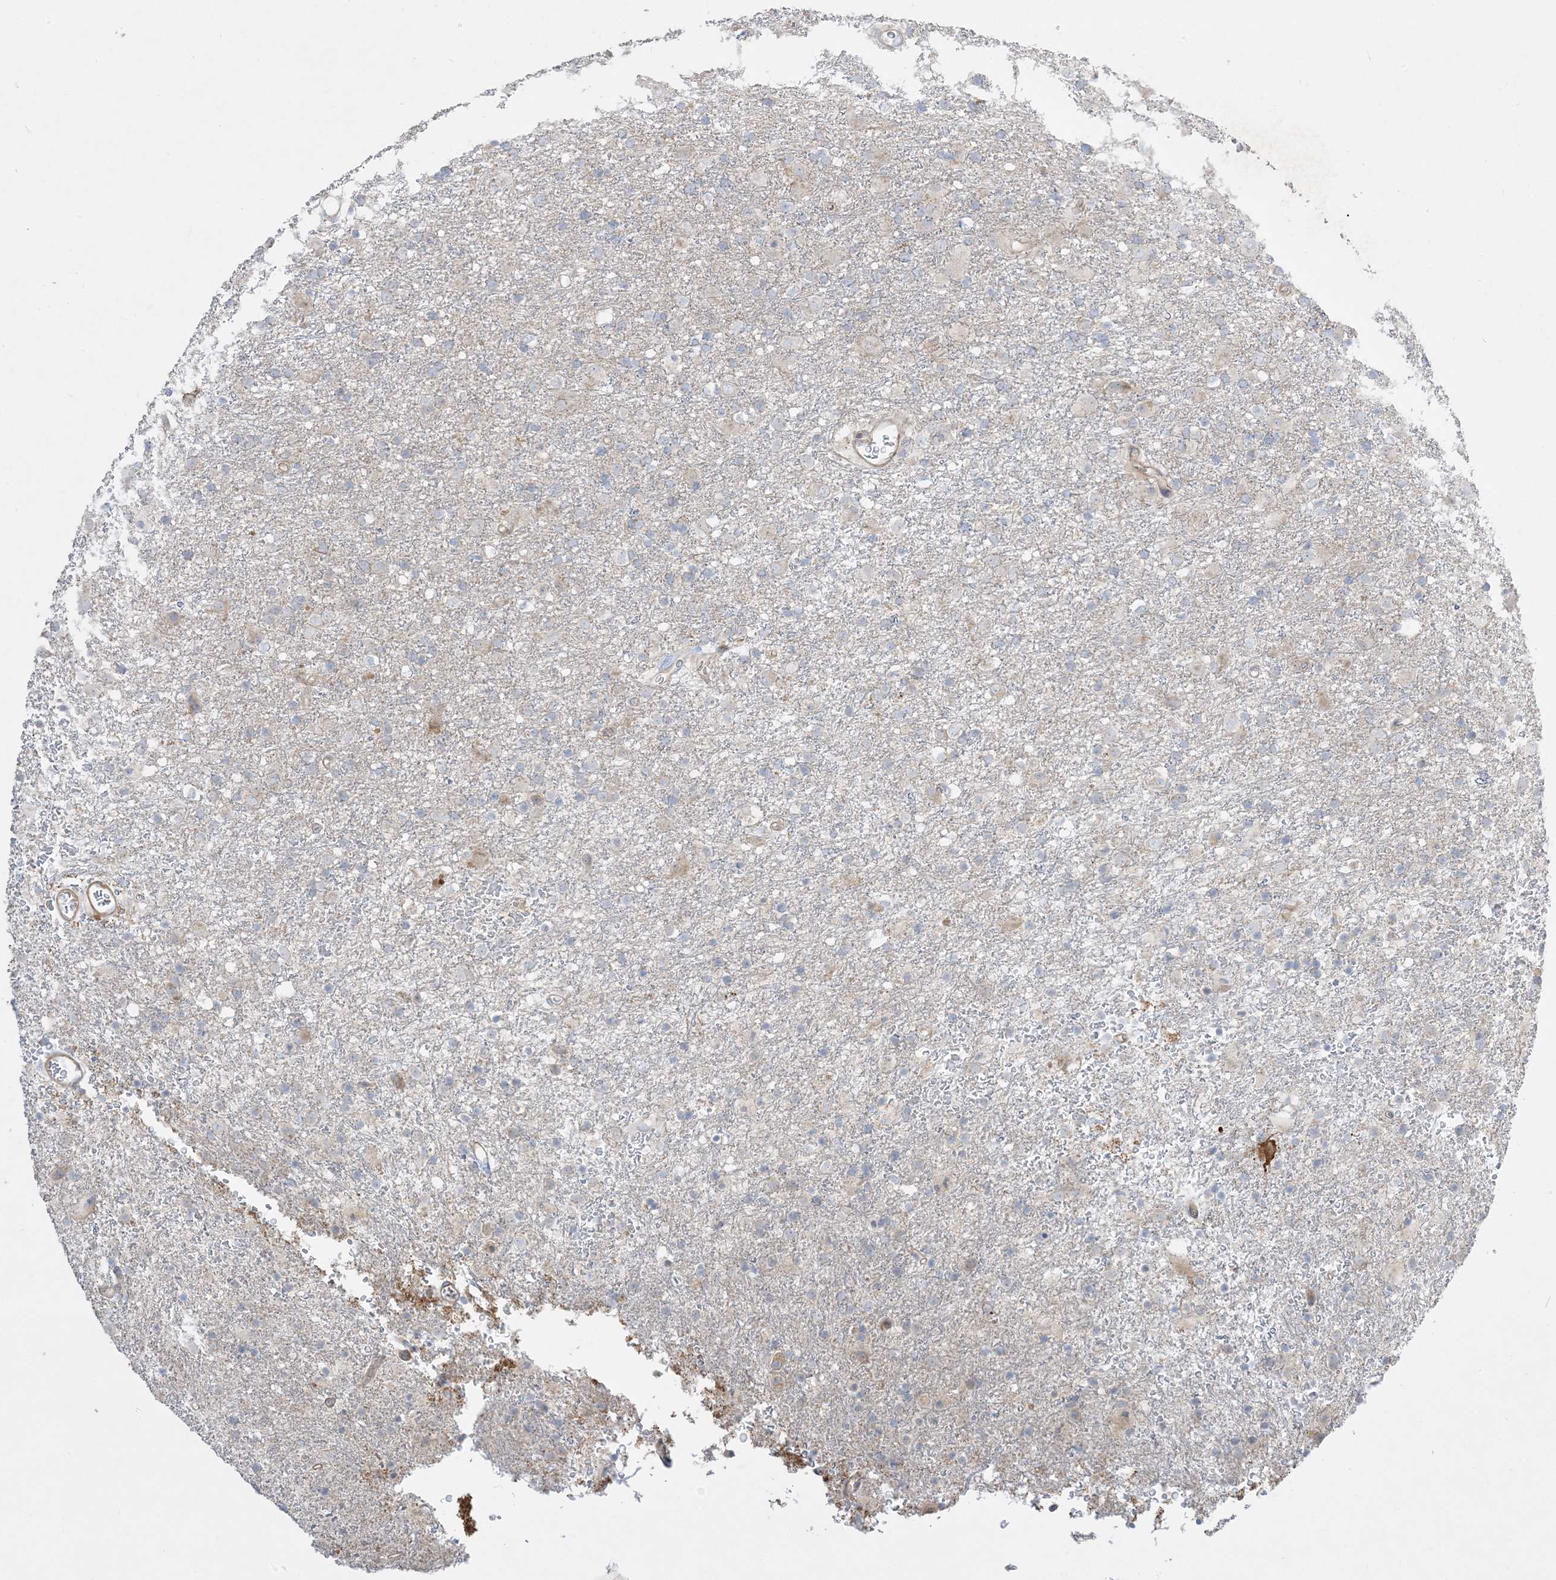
{"staining": {"intensity": "negative", "quantity": "none", "location": "none"}, "tissue": "glioma", "cell_type": "Tumor cells", "image_type": "cancer", "snomed": [{"axis": "morphology", "description": "Glioma, malignant, Low grade"}, {"axis": "topography", "description": "Brain"}], "caption": "Micrograph shows no protein staining in tumor cells of glioma tissue.", "gene": "ARHGEF9", "patient": {"sex": "male", "age": 65}}